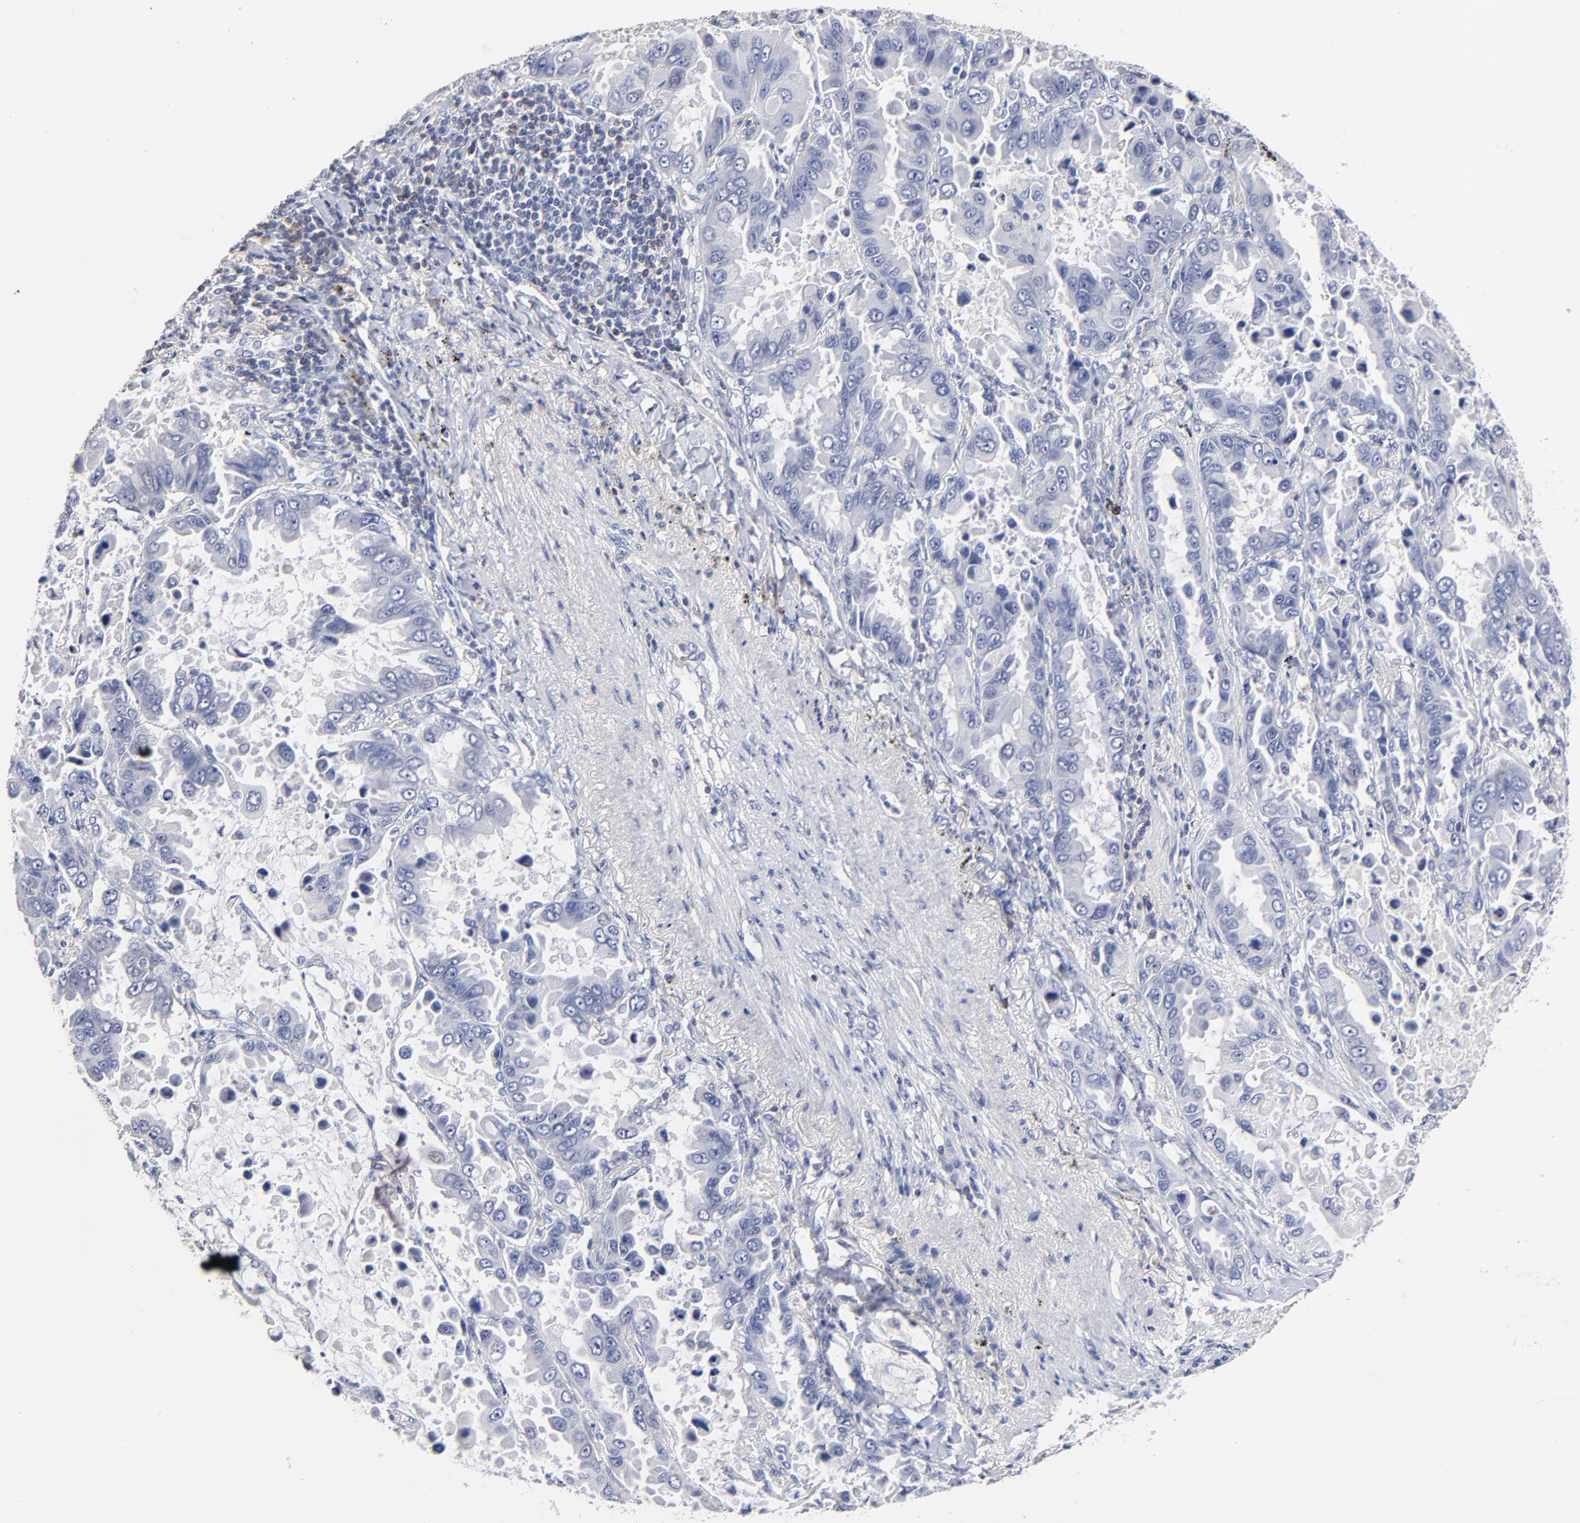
{"staining": {"intensity": "negative", "quantity": "none", "location": "none"}, "tissue": "lung cancer", "cell_type": "Tumor cells", "image_type": "cancer", "snomed": [{"axis": "morphology", "description": "Adenocarcinoma, NOS"}, {"axis": "topography", "description": "Lung"}], "caption": "This is an IHC image of adenocarcinoma (lung). There is no positivity in tumor cells.", "gene": "TRAT1", "patient": {"sex": "male", "age": 64}}